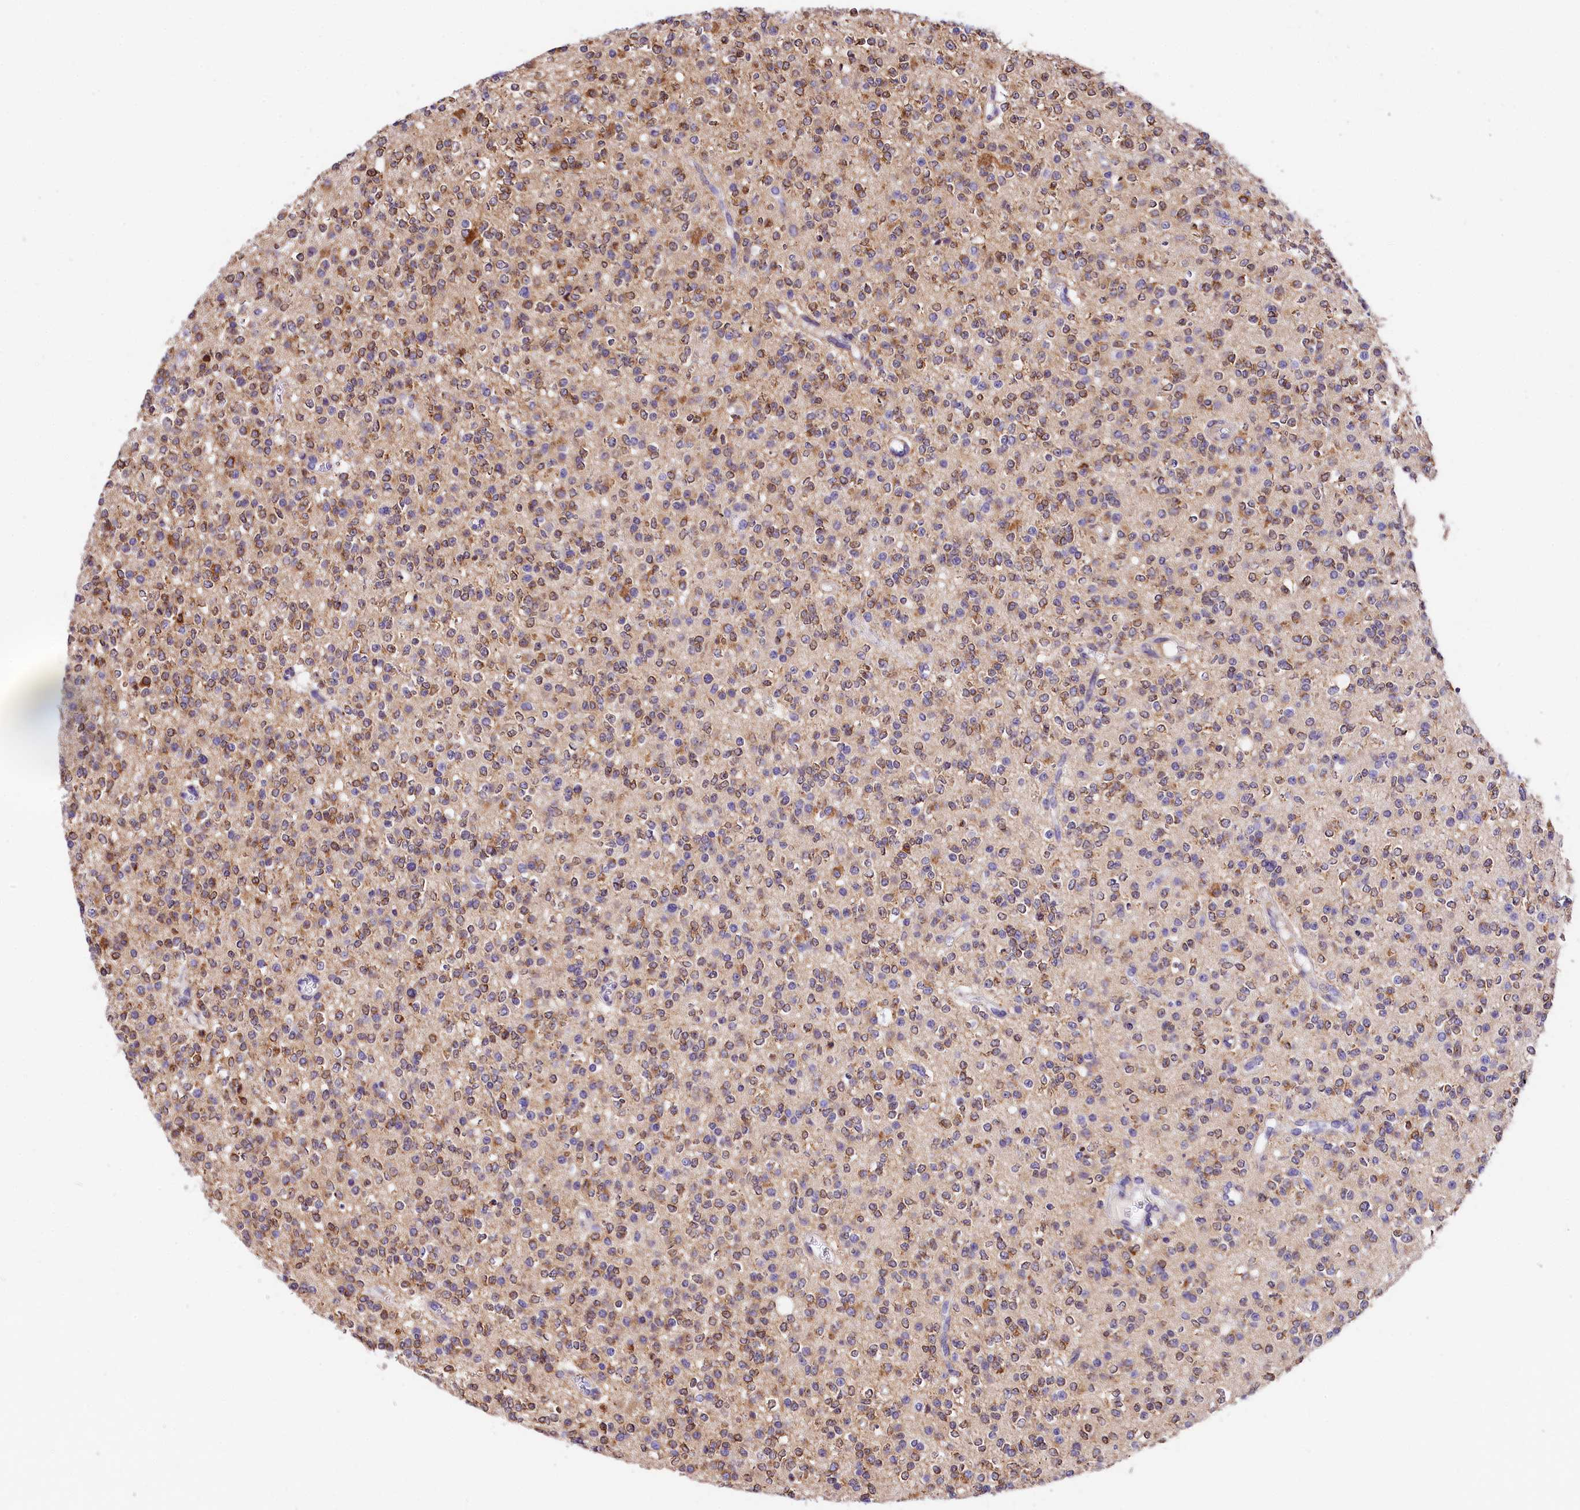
{"staining": {"intensity": "moderate", "quantity": "25%-75%", "location": "cytoplasmic/membranous"}, "tissue": "glioma", "cell_type": "Tumor cells", "image_type": "cancer", "snomed": [{"axis": "morphology", "description": "Glioma, malignant, High grade"}, {"axis": "topography", "description": "Brain"}], "caption": "Human glioma stained for a protein (brown) shows moderate cytoplasmic/membranous positive positivity in about 25%-75% of tumor cells.", "gene": "ITGA1", "patient": {"sex": "male", "age": 34}}